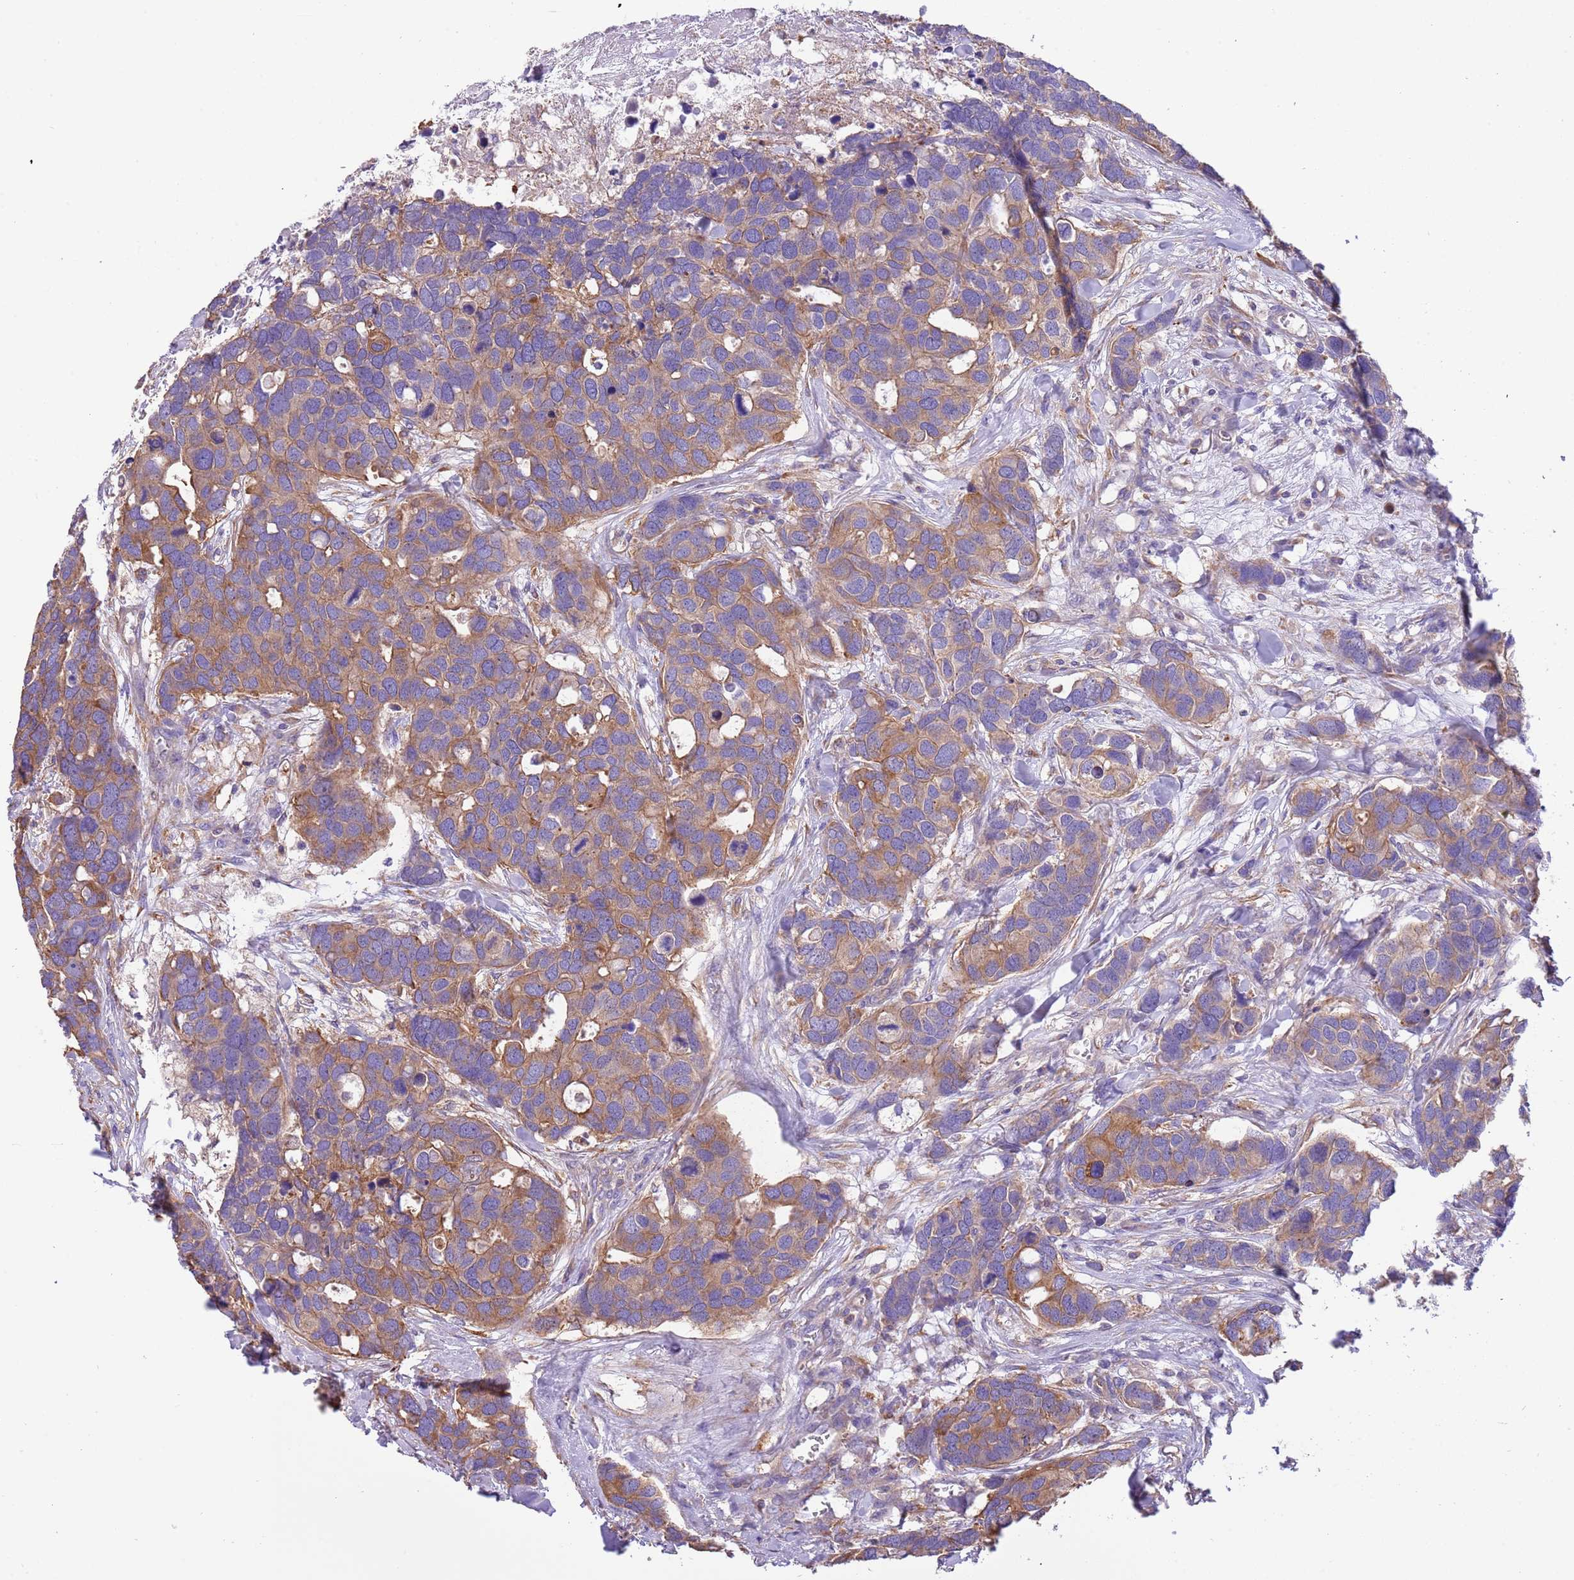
{"staining": {"intensity": "moderate", "quantity": ">75%", "location": "cytoplasmic/membranous"}, "tissue": "breast cancer", "cell_type": "Tumor cells", "image_type": "cancer", "snomed": [{"axis": "morphology", "description": "Duct carcinoma"}, {"axis": "topography", "description": "Breast"}], "caption": "Breast infiltrating ductal carcinoma stained for a protein (brown) demonstrates moderate cytoplasmic/membranous positive staining in approximately >75% of tumor cells.", "gene": "NAALADL1", "patient": {"sex": "female", "age": 83}}